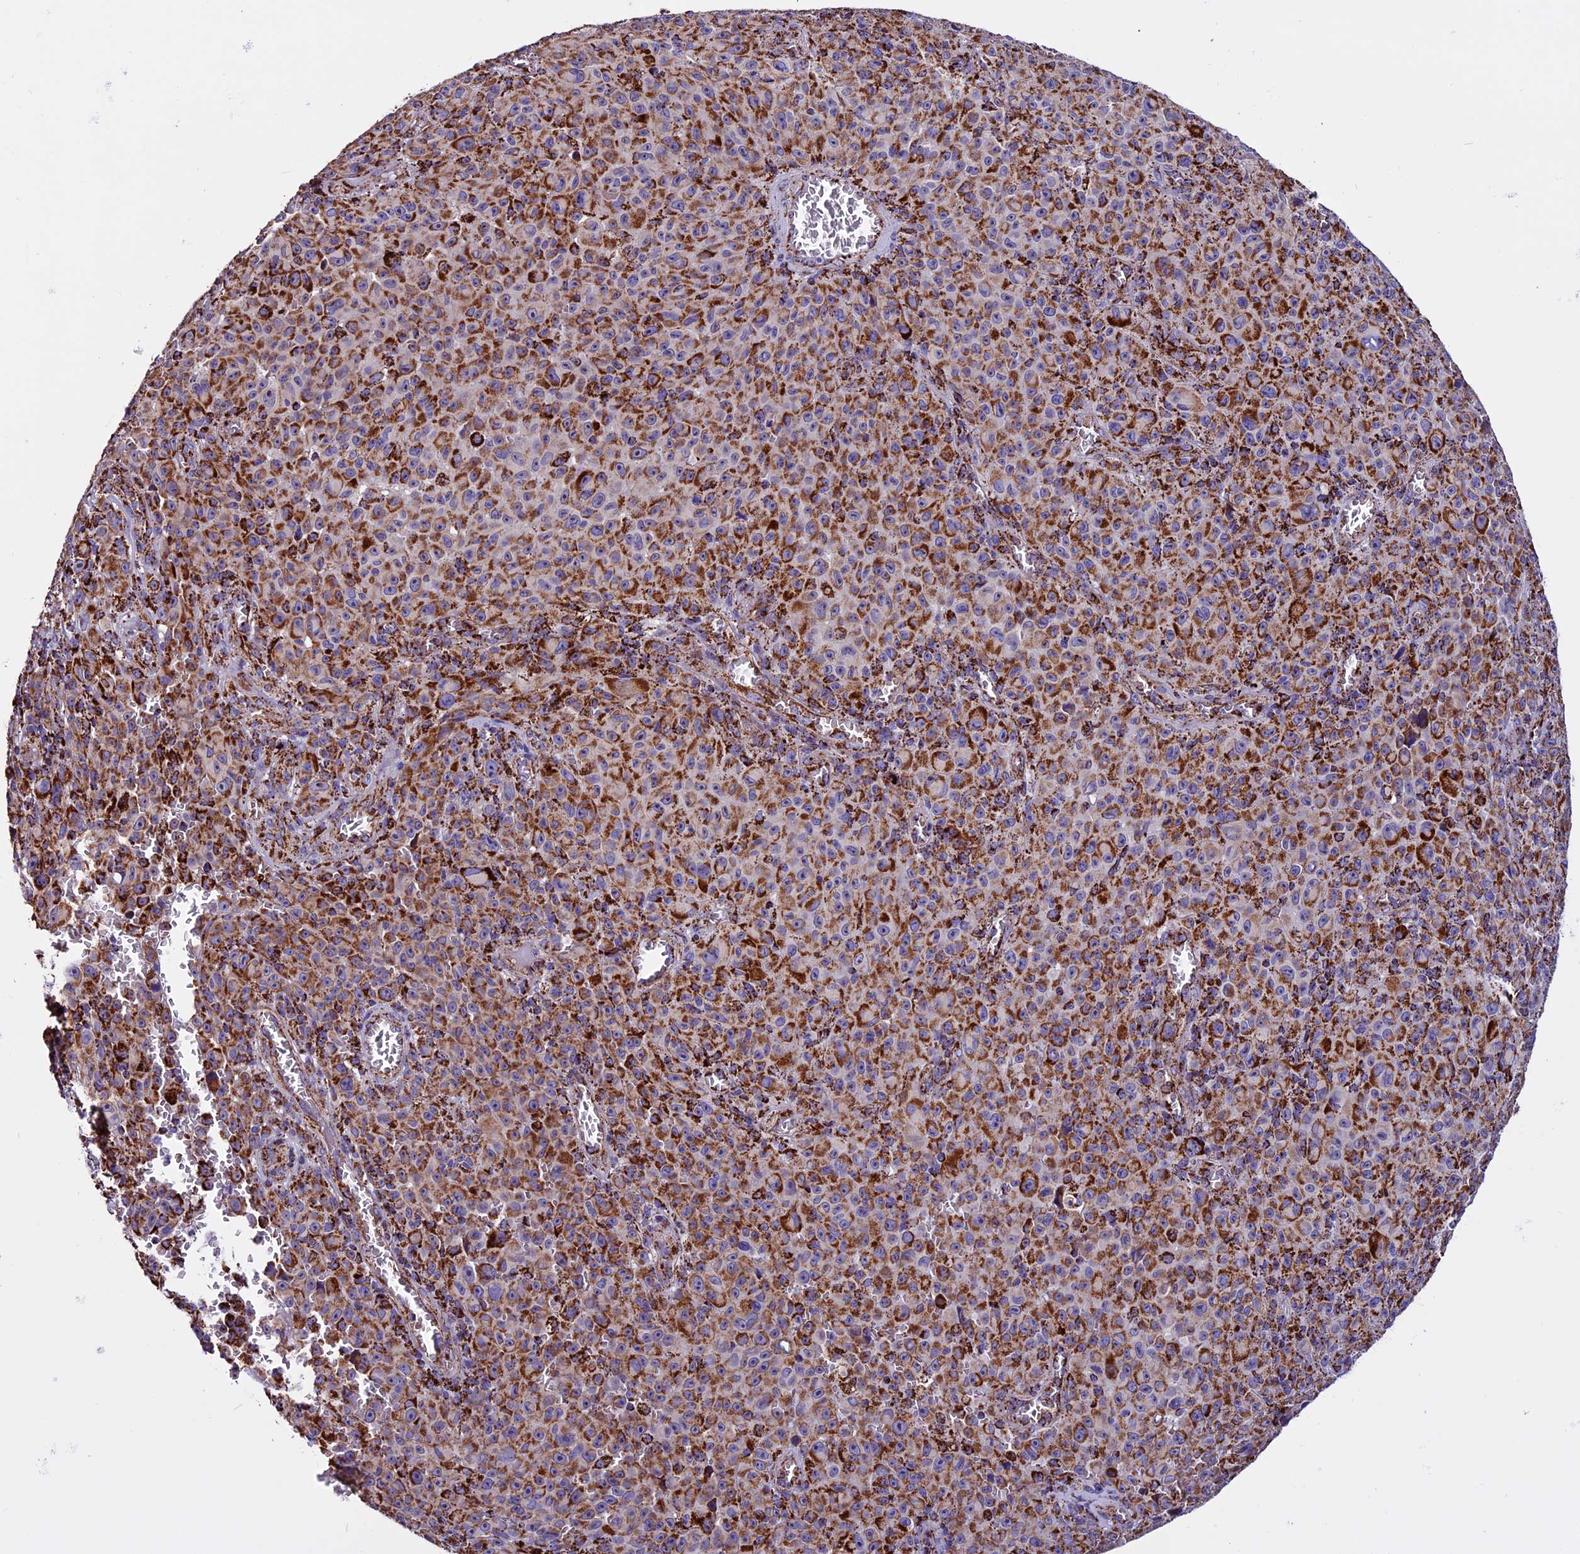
{"staining": {"intensity": "strong", "quantity": ">75%", "location": "cytoplasmic/membranous"}, "tissue": "melanoma", "cell_type": "Tumor cells", "image_type": "cancer", "snomed": [{"axis": "morphology", "description": "Malignant melanoma, NOS"}, {"axis": "topography", "description": "Skin"}], "caption": "Immunohistochemical staining of human malignant melanoma demonstrates high levels of strong cytoplasmic/membranous staining in about >75% of tumor cells. The staining was performed using DAB (3,3'-diaminobenzidine) to visualize the protein expression in brown, while the nuclei were stained in blue with hematoxylin (Magnification: 20x).", "gene": "CX3CL1", "patient": {"sex": "female", "age": 82}}